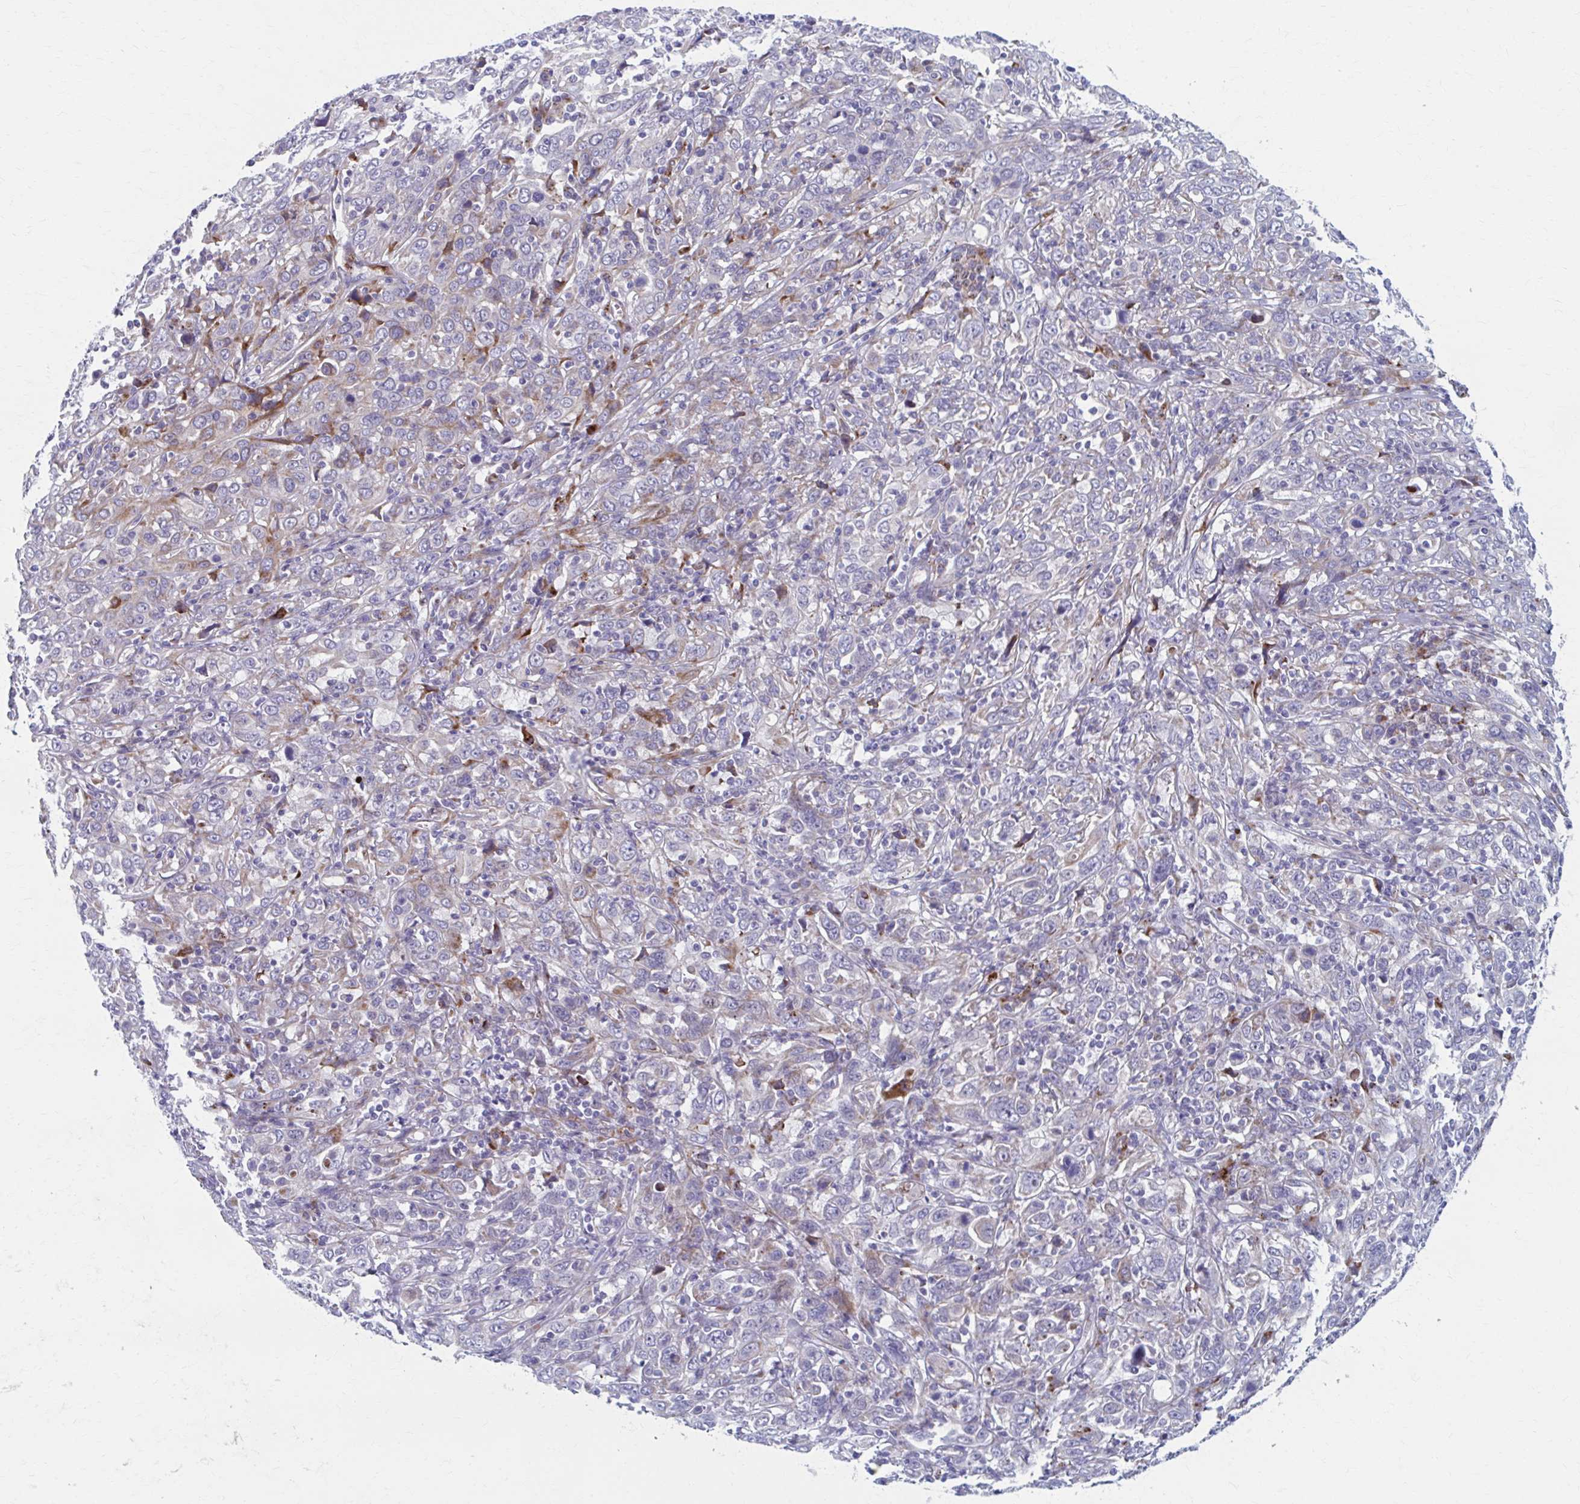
{"staining": {"intensity": "weak", "quantity": "<25%", "location": "cytoplasmic/membranous"}, "tissue": "cervical cancer", "cell_type": "Tumor cells", "image_type": "cancer", "snomed": [{"axis": "morphology", "description": "Squamous cell carcinoma, NOS"}, {"axis": "topography", "description": "Cervix"}], "caption": "Tumor cells show no significant expression in cervical cancer.", "gene": "OLFM2", "patient": {"sex": "female", "age": 46}}